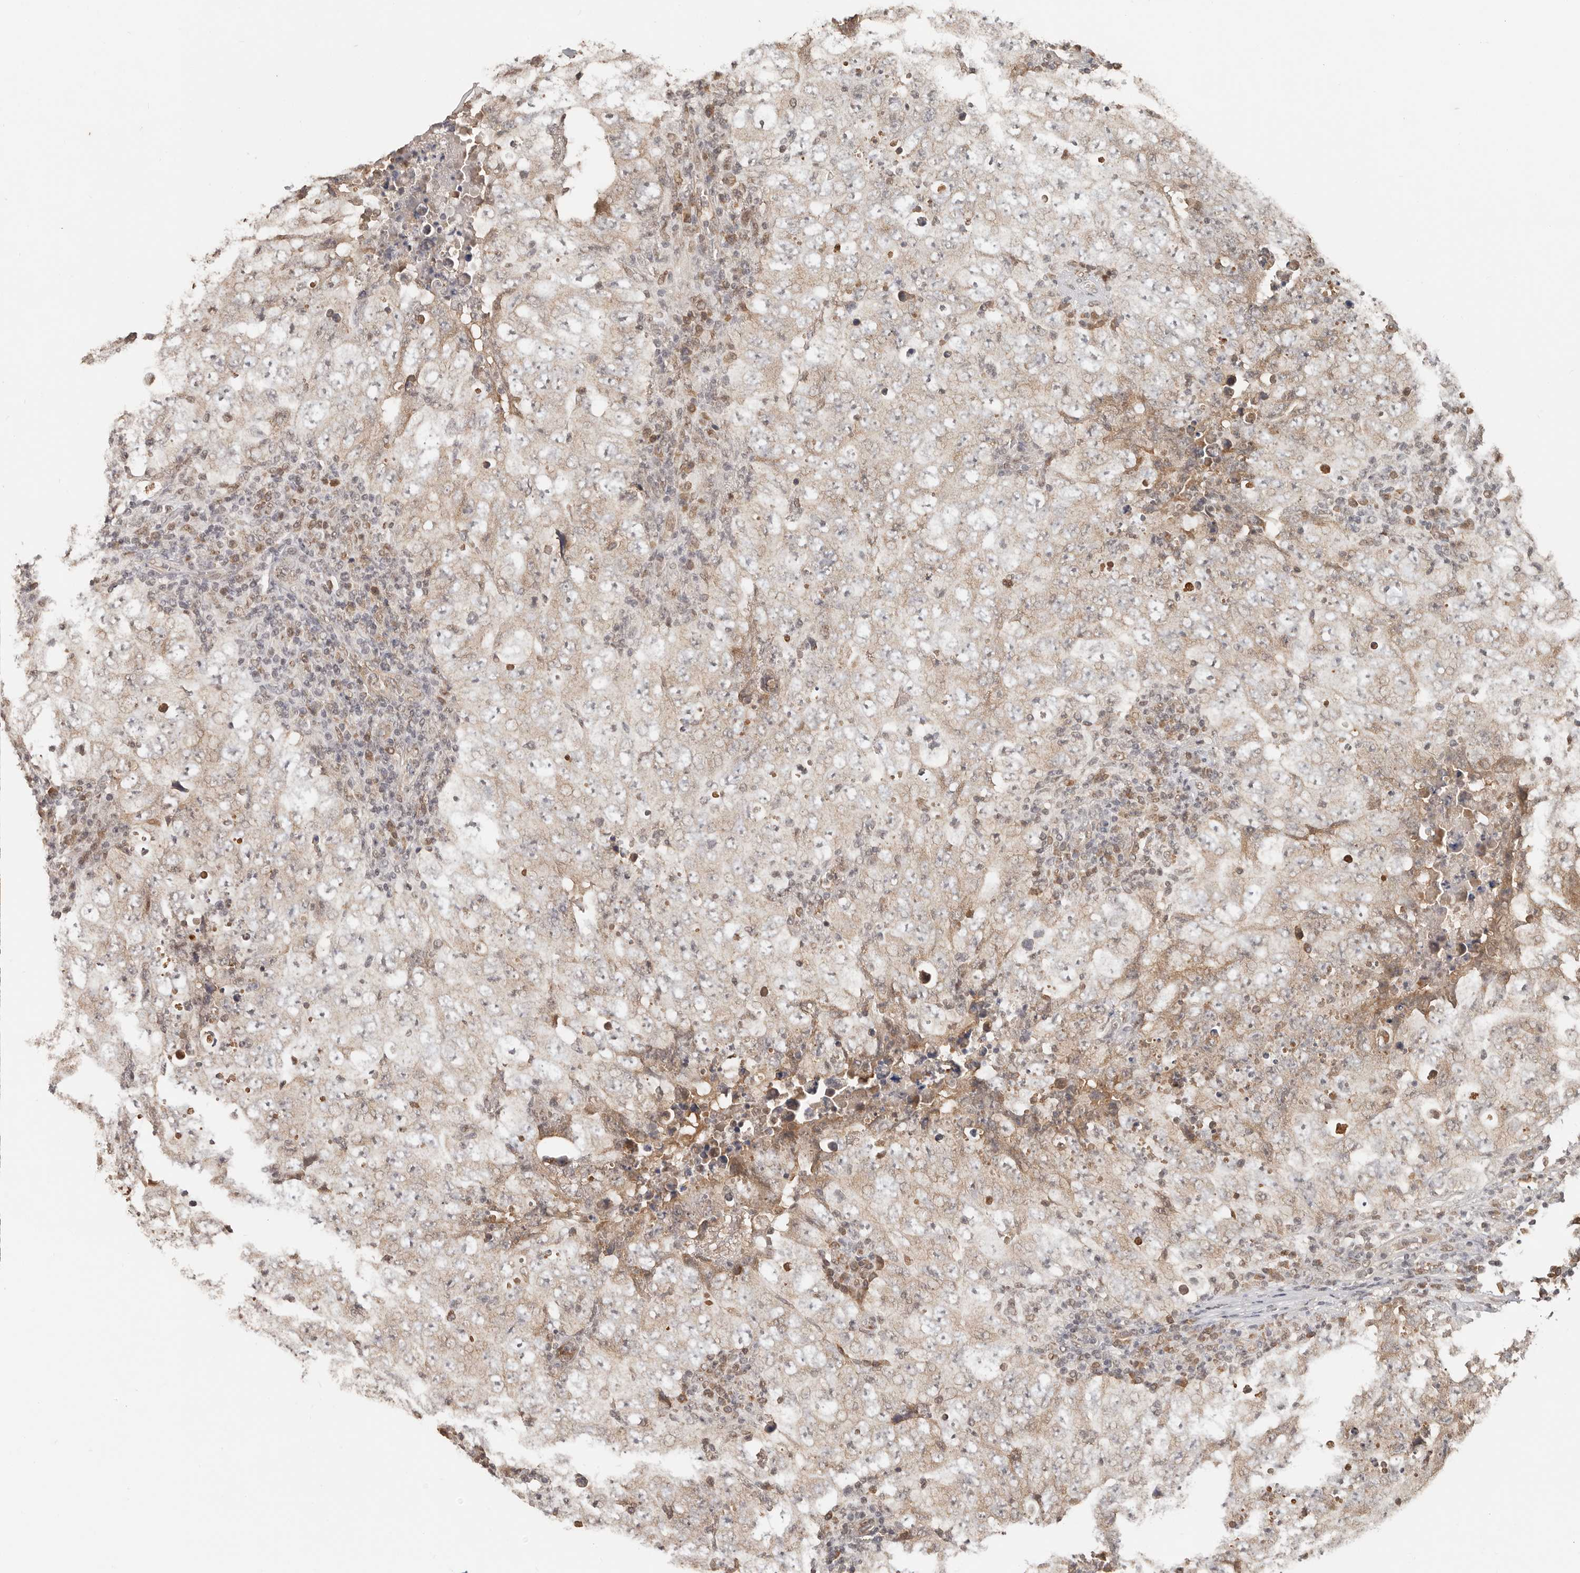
{"staining": {"intensity": "weak", "quantity": ">75%", "location": "cytoplasmic/membranous"}, "tissue": "testis cancer", "cell_type": "Tumor cells", "image_type": "cancer", "snomed": [{"axis": "morphology", "description": "Carcinoma, Embryonal, NOS"}, {"axis": "topography", "description": "Testis"}], "caption": "This micrograph exhibits testis embryonal carcinoma stained with immunohistochemistry (IHC) to label a protein in brown. The cytoplasmic/membranous of tumor cells show weak positivity for the protein. Nuclei are counter-stained blue.", "gene": "SEC14L1", "patient": {"sex": "male", "age": 26}}